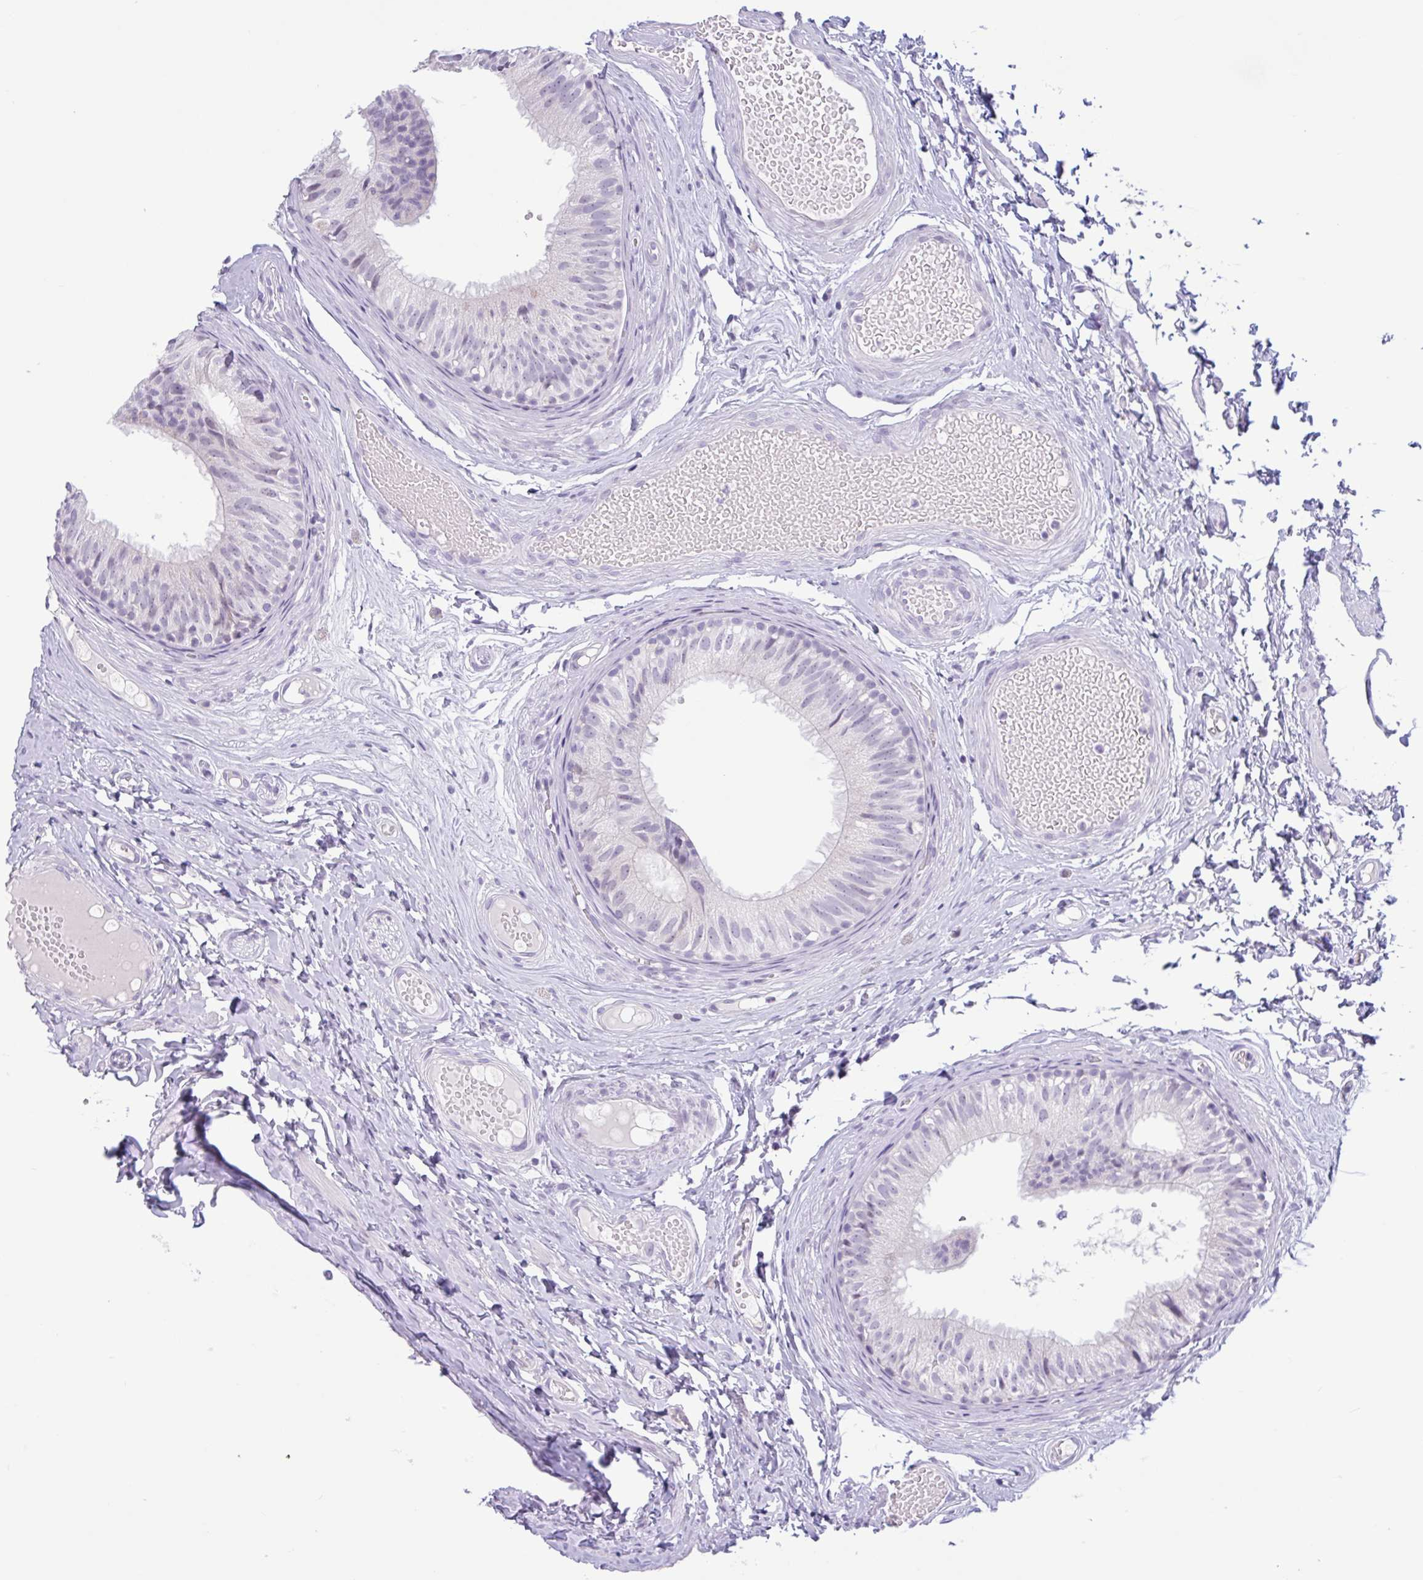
{"staining": {"intensity": "weak", "quantity": "<25%", "location": "cytoplasmic/membranous"}, "tissue": "epididymis", "cell_type": "Glandular cells", "image_type": "normal", "snomed": [{"axis": "morphology", "description": "Normal tissue, NOS"}, {"axis": "morphology", "description": "Seminoma, NOS"}, {"axis": "topography", "description": "Testis"}, {"axis": "topography", "description": "Epididymis"}], "caption": "Micrograph shows no protein expression in glandular cells of normal epididymis. The staining was performed using DAB (3,3'-diaminobenzidine) to visualize the protein expression in brown, while the nuclei were stained in blue with hematoxylin (Magnification: 20x).", "gene": "CTSE", "patient": {"sex": "male", "age": 34}}